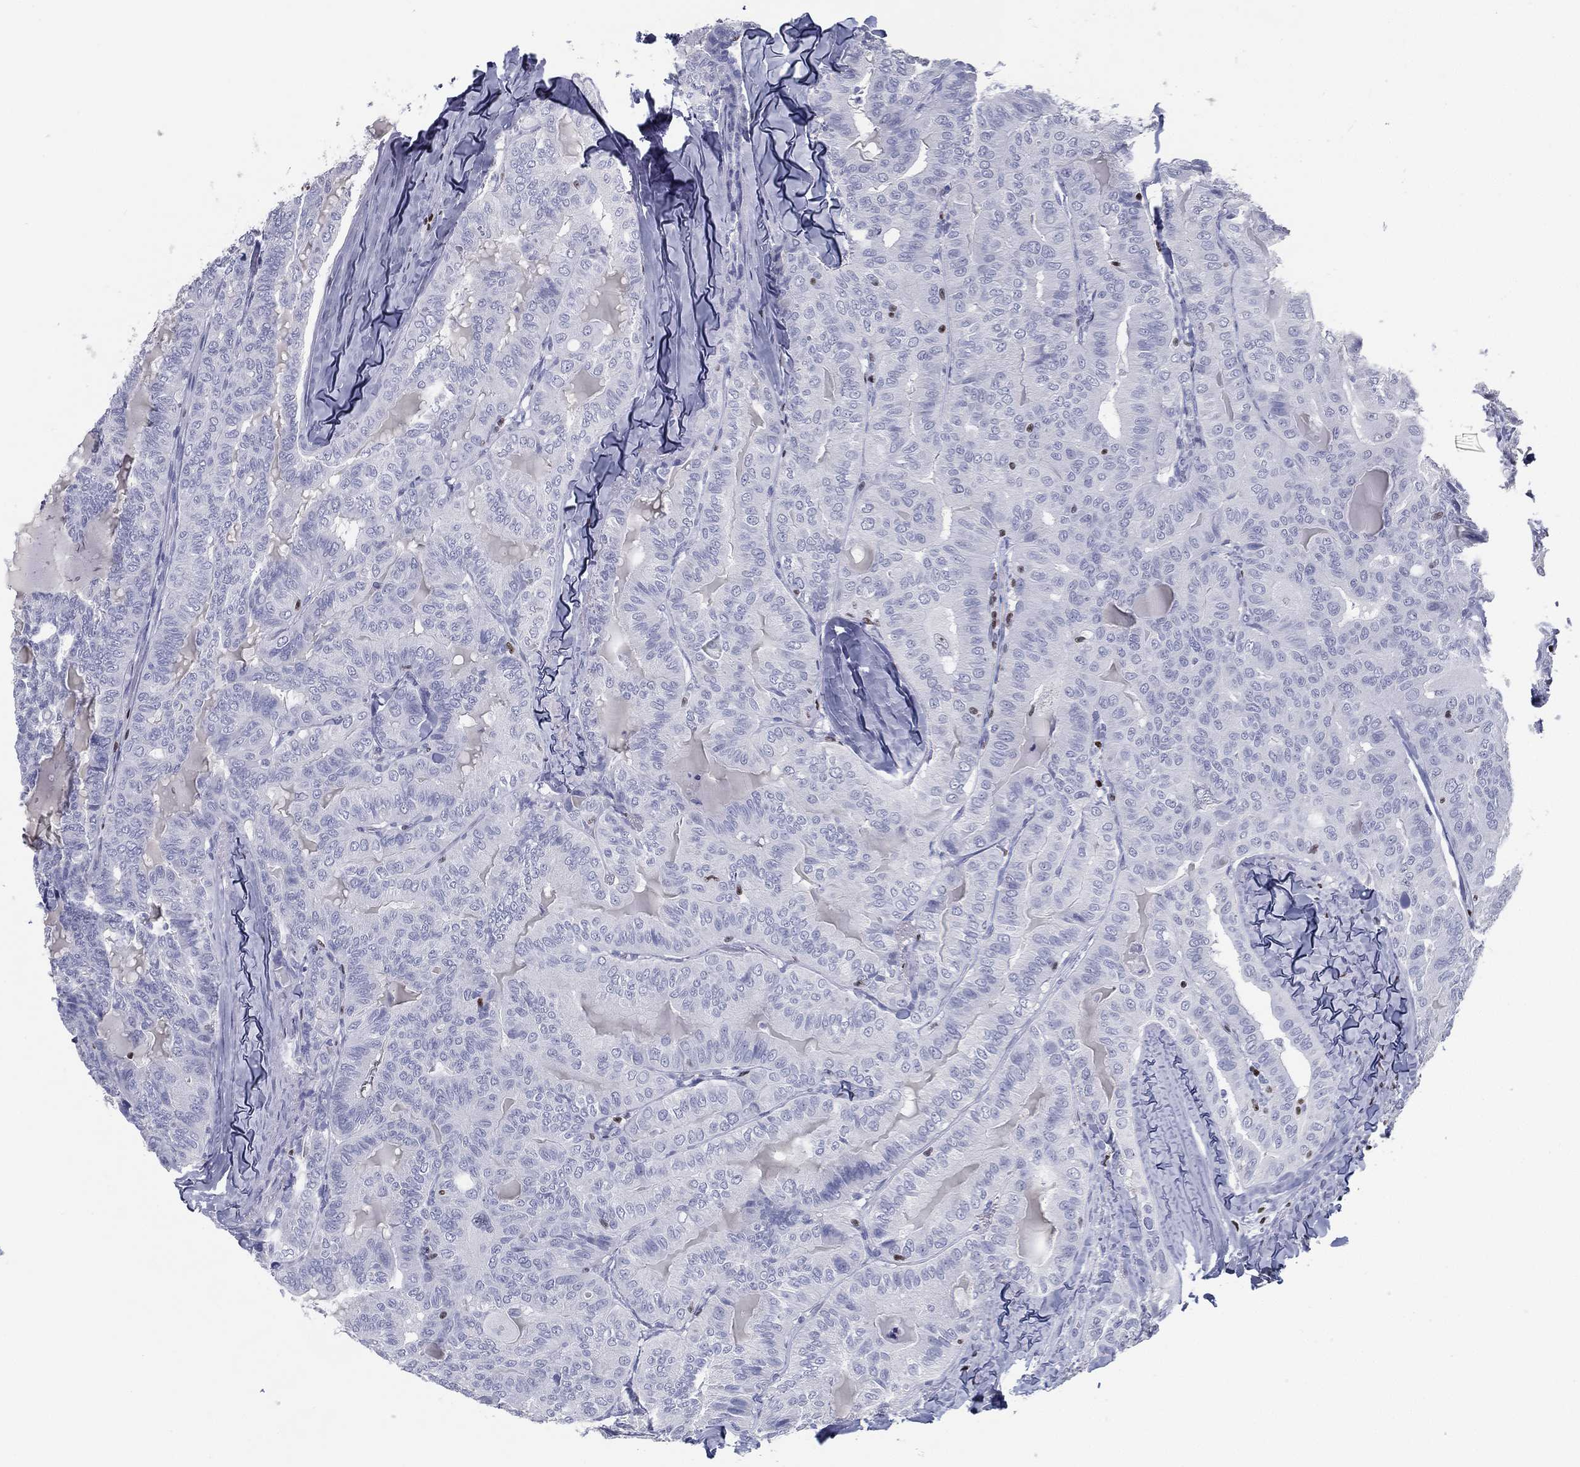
{"staining": {"intensity": "negative", "quantity": "none", "location": "none"}, "tissue": "thyroid cancer", "cell_type": "Tumor cells", "image_type": "cancer", "snomed": [{"axis": "morphology", "description": "Papillary adenocarcinoma, NOS"}, {"axis": "topography", "description": "Thyroid gland"}], "caption": "An immunohistochemistry (IHC) photomicrograph of thyroid papillary adenocarcinoma is shown. There is no staining in tumor cells of thyroid papillary adenocarcinoma. The staining was performed using DAB to visualize the protein expression in brown, while the nuclei were stained in blue with hematoxylin (Magnification: 20x).", "gene": "PYHIN1", "patient": {"sex": "female", "age": 68}}